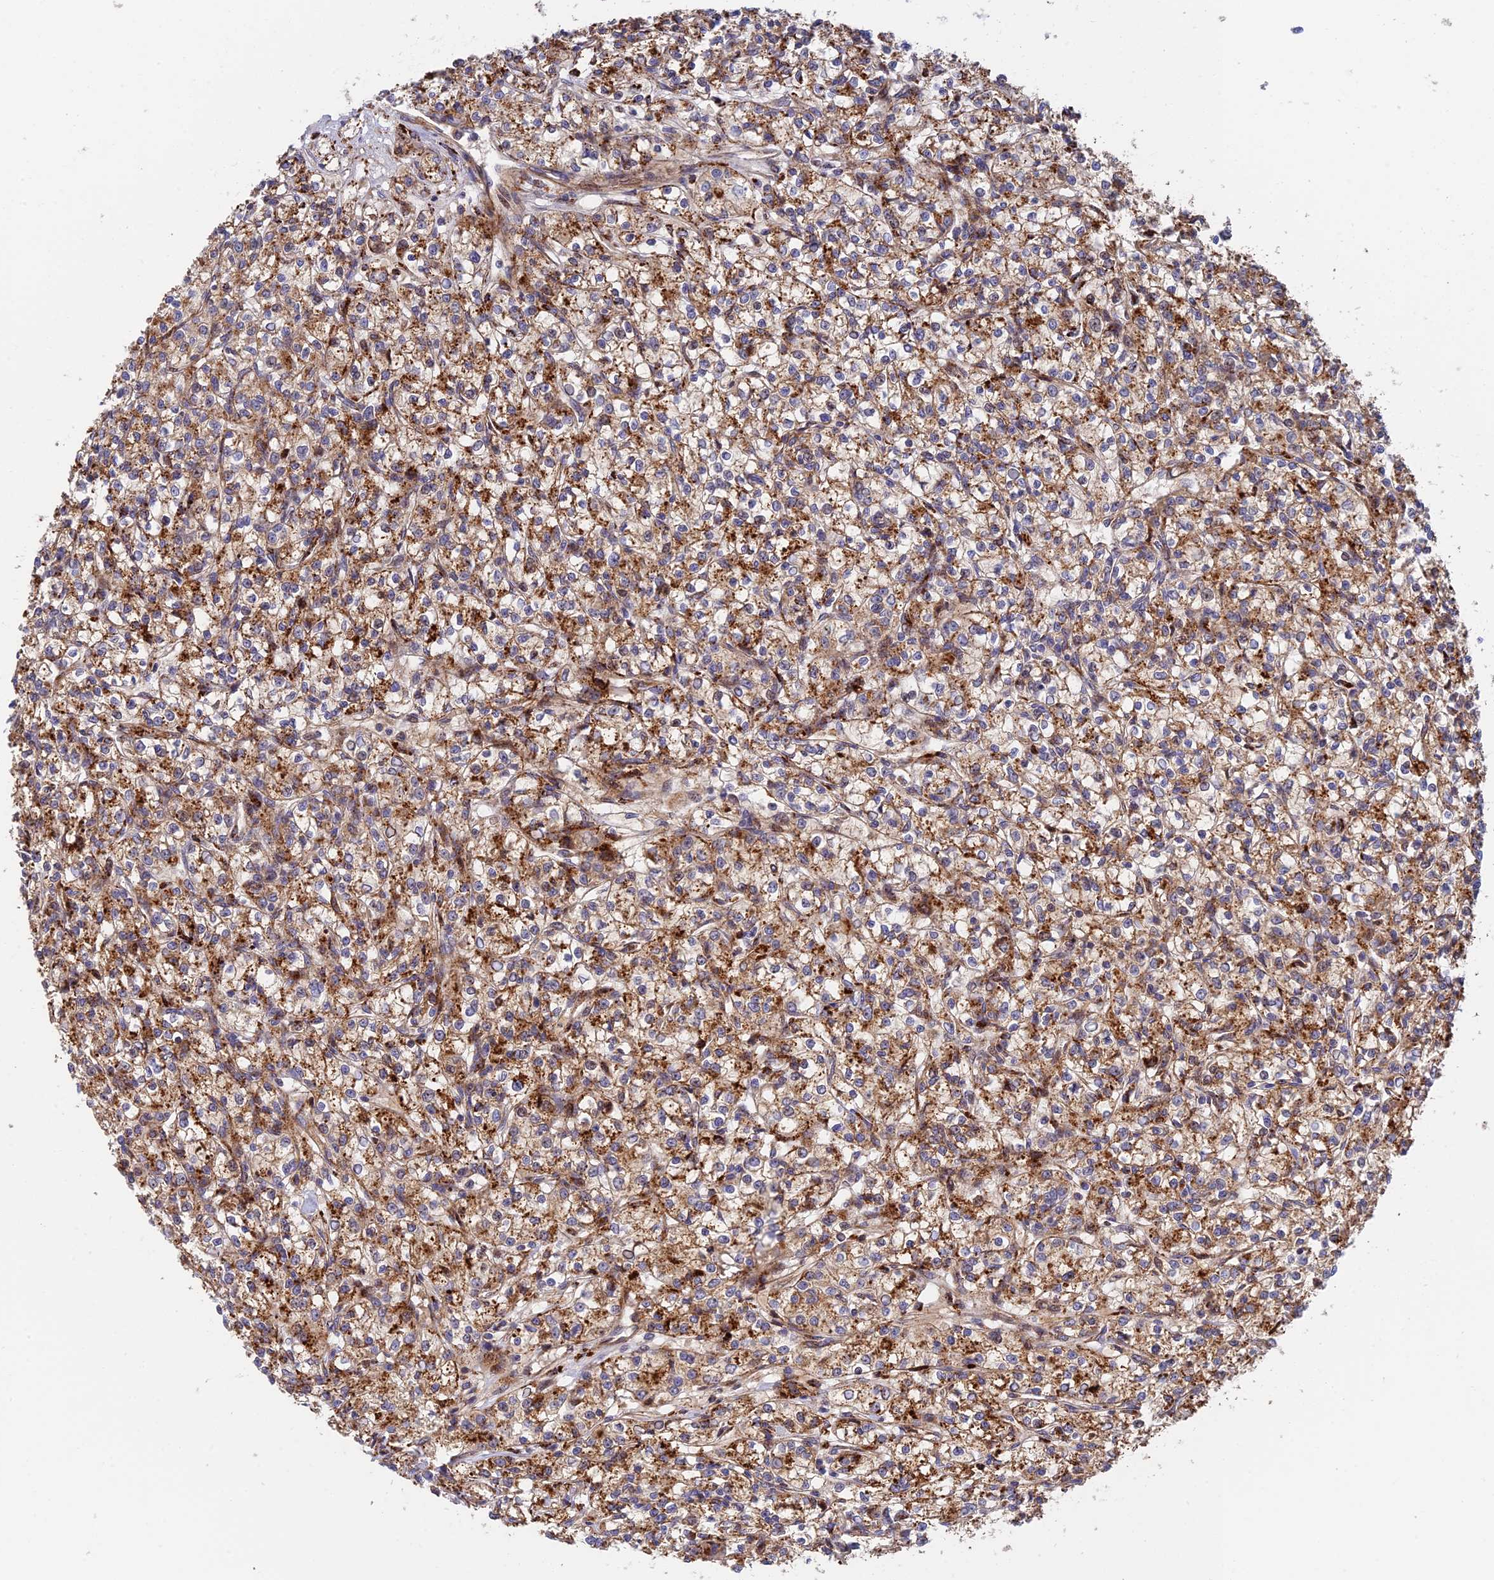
{"staining": {"intensity": "moderate", "quantity": ">75%", "location": "cytoplasmic/membranous"}, "tissue": "renal cancer", "cell_type": "Tumor cells", "image_type": "cancer", "snomed": [{"axis": "morphology", "description": "Adenocarcinoma, NOS"}, {"axis": "topography", "description": "Kidney"}], "caption": "This image shows immunohistochemistry (IHC) staining of human renal cancer (adenocarcinoma), with medium moderate cytoplasmic/membranous expression in about >75% of tumor cells.", "gene": "PPP2R3C", "patient": {"sex": "female", "age": 59}}